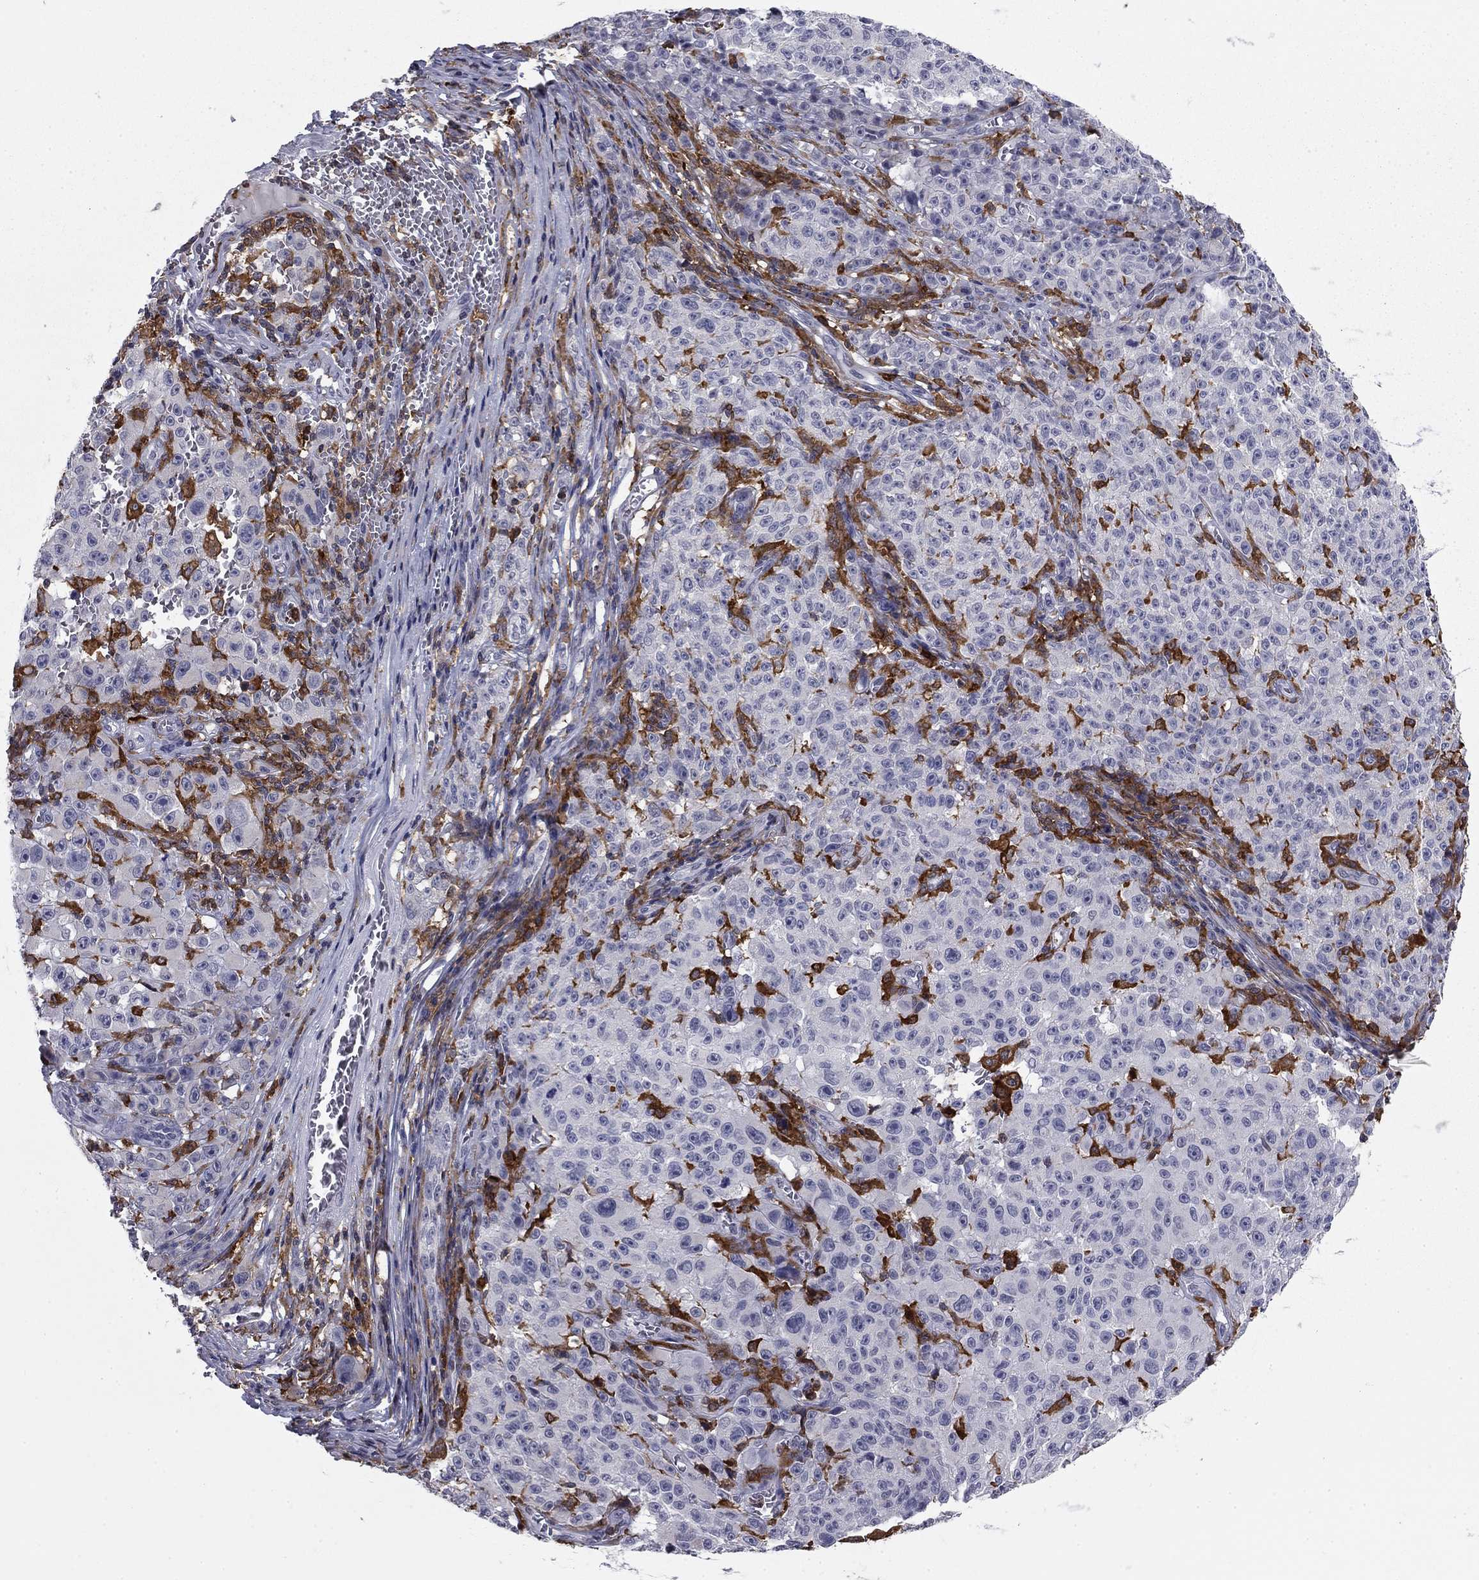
{"staining": {"intensity": "negative", "quantity": "none", "location": "none"}, "tissue": "melanoma", "cell_type": "Tumor cells", "image_type": "cancer", "snomed": [{"axis": "morphology", "description": "Malignant melanoma, NOS"}, {"axis": "topography", "description": "Skin"}], "caption": "Immunohistochemistry (IHC) micrograph of human melanoma stained for a protein (brown), which shows no staining in tumor cells.", "gene": "PLCB2", "patient": {"sex": "female", "age": 82}}